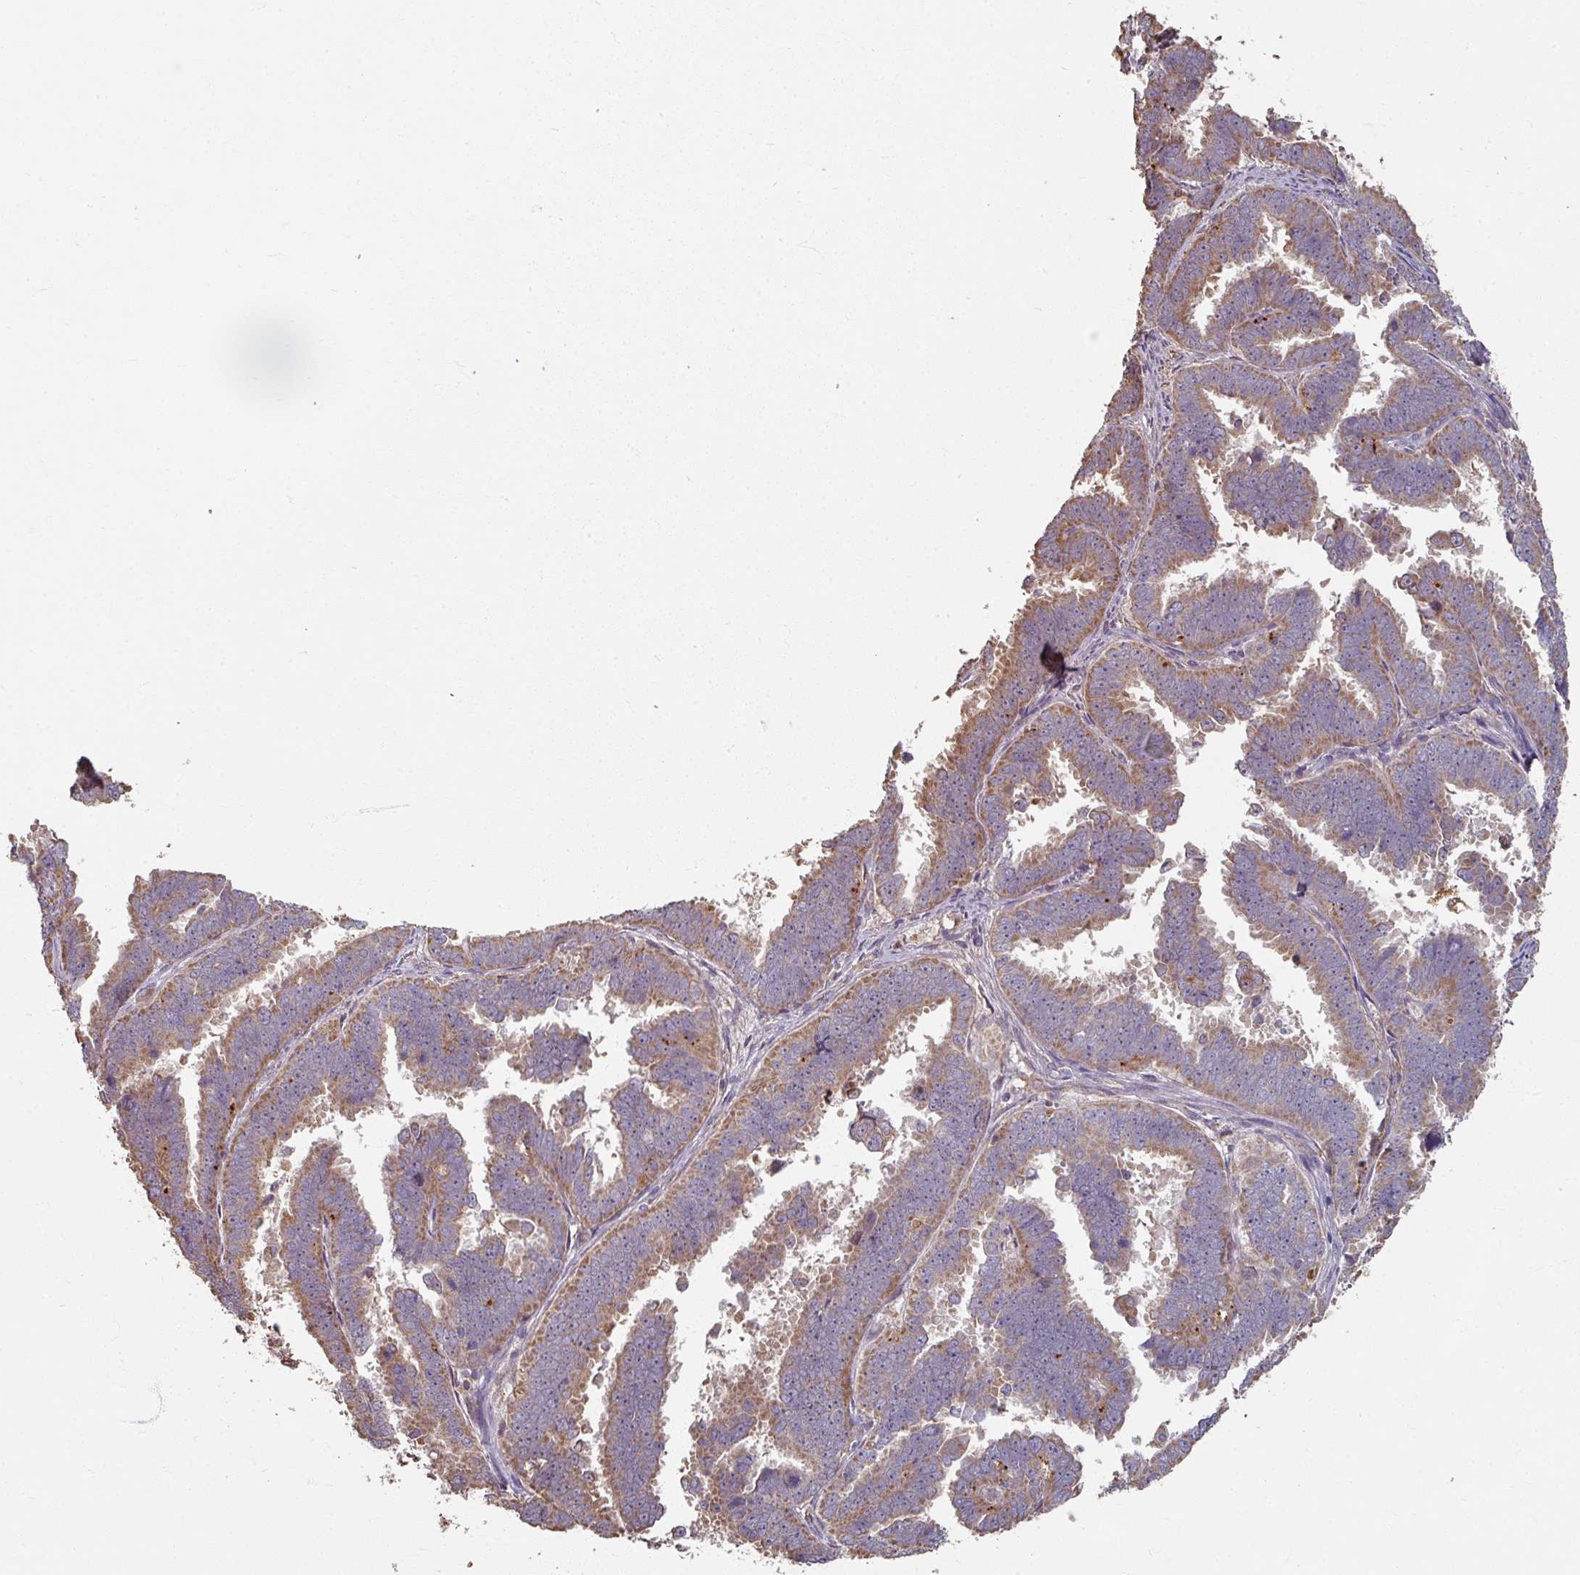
{"staining": {"intensity": "moderate", "quantity": ">75%", "location": "cytoplasmic/membranous"}, "tissue": "endometrial cancer", "cell_type": "Tumor cells", "image_type": "cancer", "snomed": [{"axis": "morphology", "description": "Adenocarcinoma, NOS"}, {"axis": "topography", "description": "Endometrium"}], "caption": "The histopathology image exhibits immunohistochemical staining of adenocarcinoma (endometrial). There is moderate cytoplasmic/membranous positivity is seen in about >75% of tumor cells. (DAB = brown stain, brightfield microscopy at high magnification).", "gene": "CCDC68", "patient": {"sex": "female", "age": 75}}